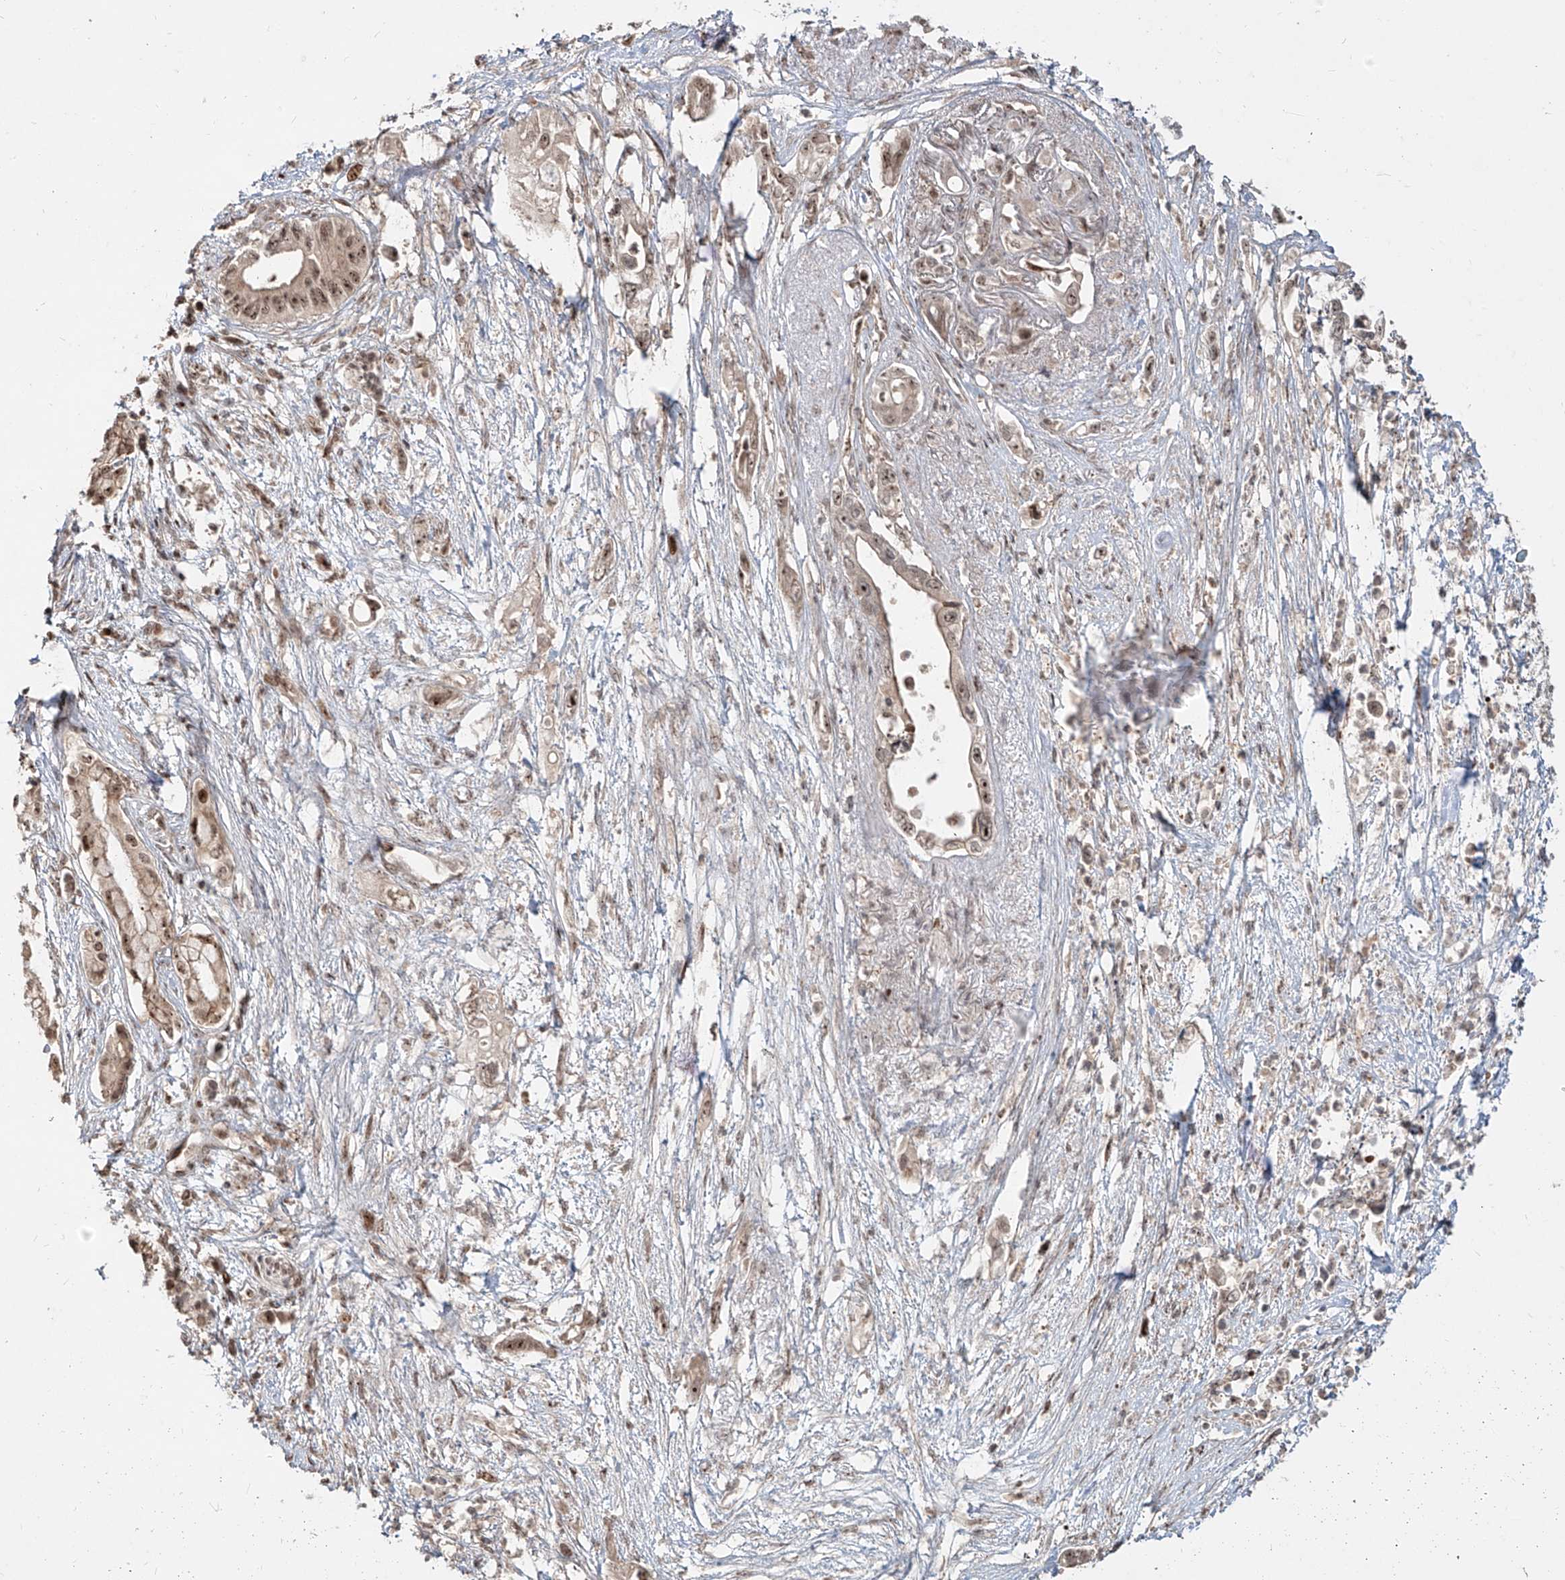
{"staining": {"intensity": "moderate", "quantity": ">75%", "location": "nuclear"}, "tissue": "pancreatic cancer", "cell_type": "Tumor cells", "image_type": "cancer", "snomed": [{"axis": "morphology", "description": "Adenocarcinoma, NOS"}, {"axis": "topography", "description": "Pancreas"}], "caption": "Immunohistochemical staining of human pancreatic adenocarcinoma demonstrates medium levels of moderate nuclear expression in approximately >75% of tumor cells.", "gene": "ZNF710", "patient": {"sex": "male", "age": 66}}